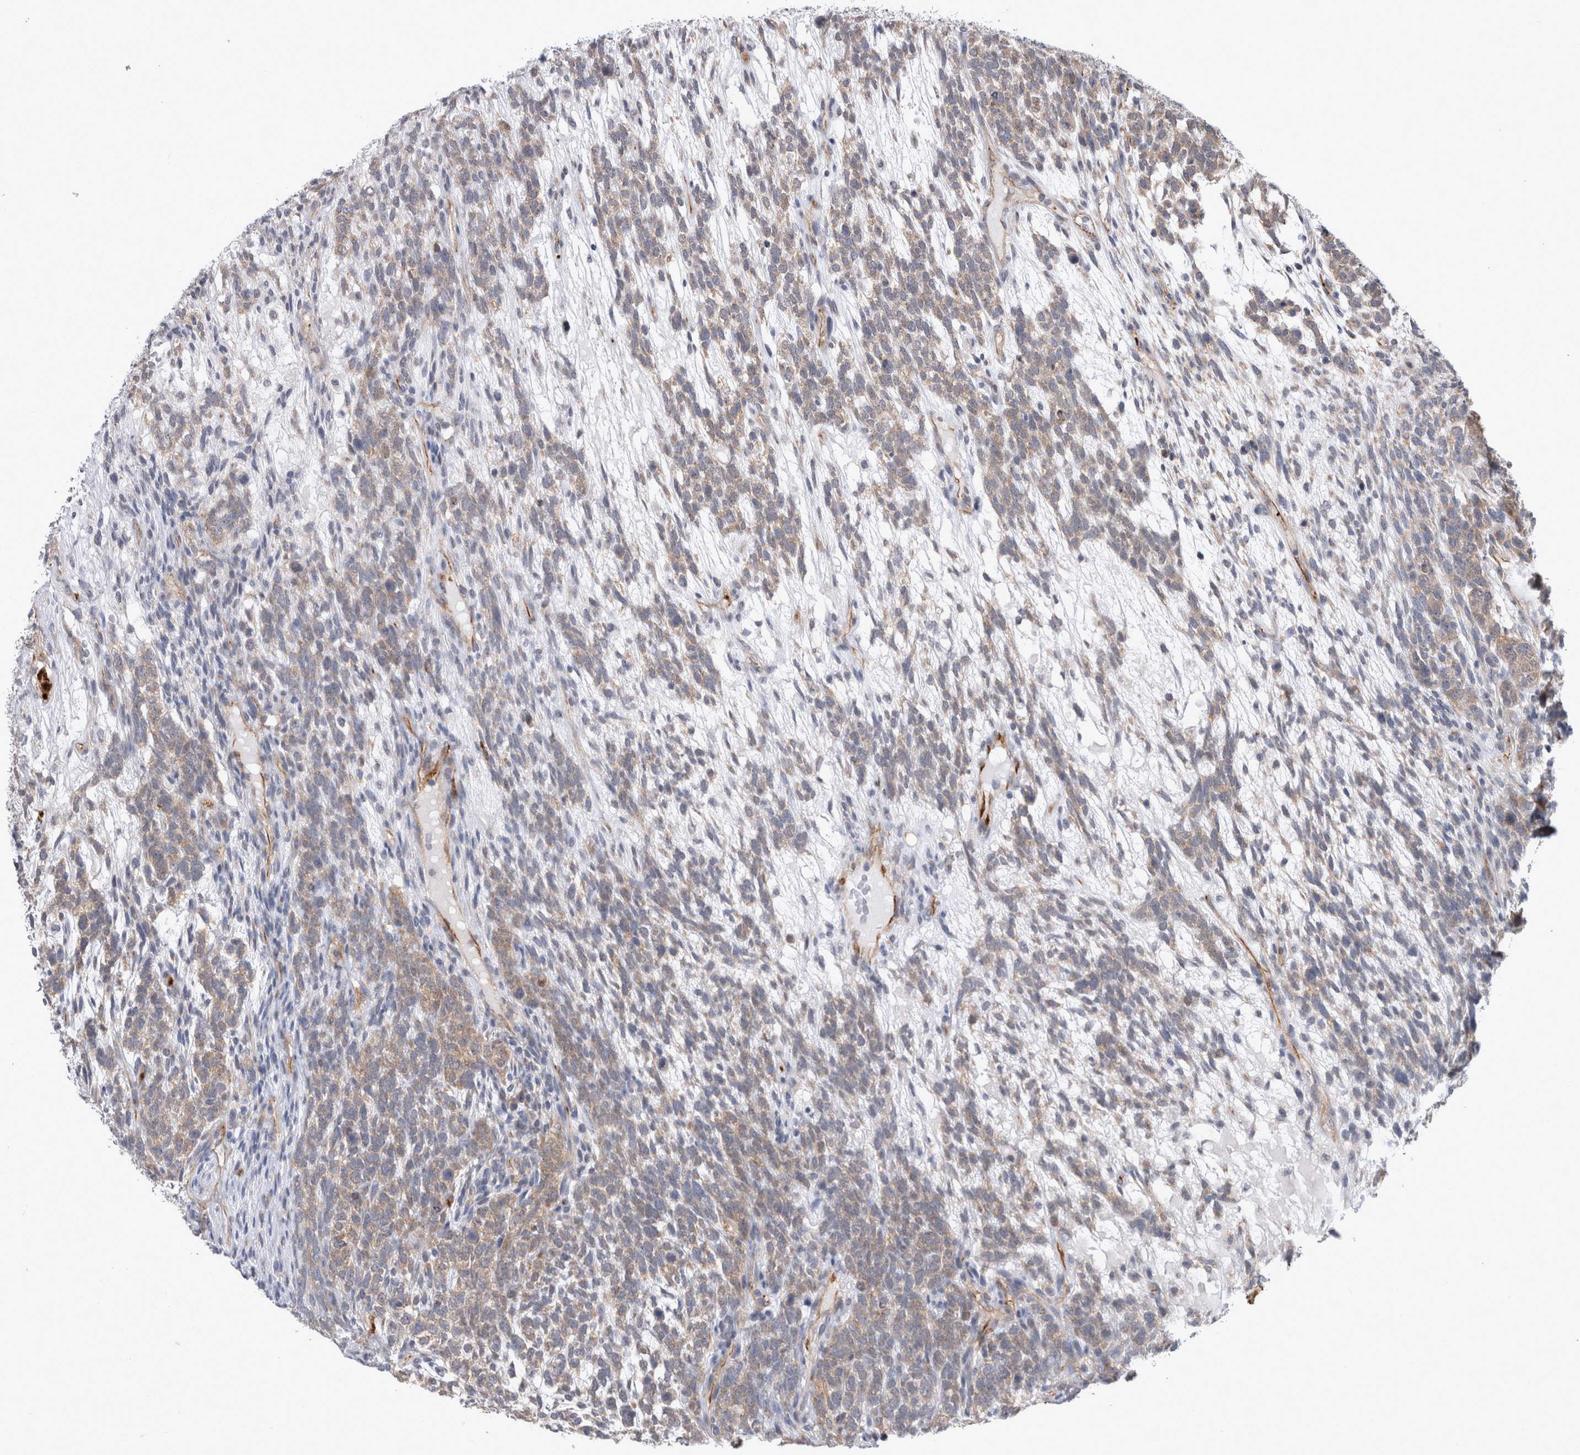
{"staining": {"intensity": "weak", "quantity": ">75%", "location": "cytoplasmic/membranous"}, "tissue": "testis cancer", "cell_type": "Tumor cells", "image_type": "cancer", "snomed": [{"axis": "morphology", "description": "Seminoma, NOS"}, {"axis": "morphology", "description": "Carcinoma, Embryonal, NOS"}, {"axis": "topography", "description": "Testis"}], "caption": "A high-resolution histopathology image shows immunohistochemistry staining of testis seminoma, which shows weak cytoplasmic/membranous positivity in approximately >75% of tumor cells.", "gene": "DDX6", "patient": {"sex": "male", "age": 28}}